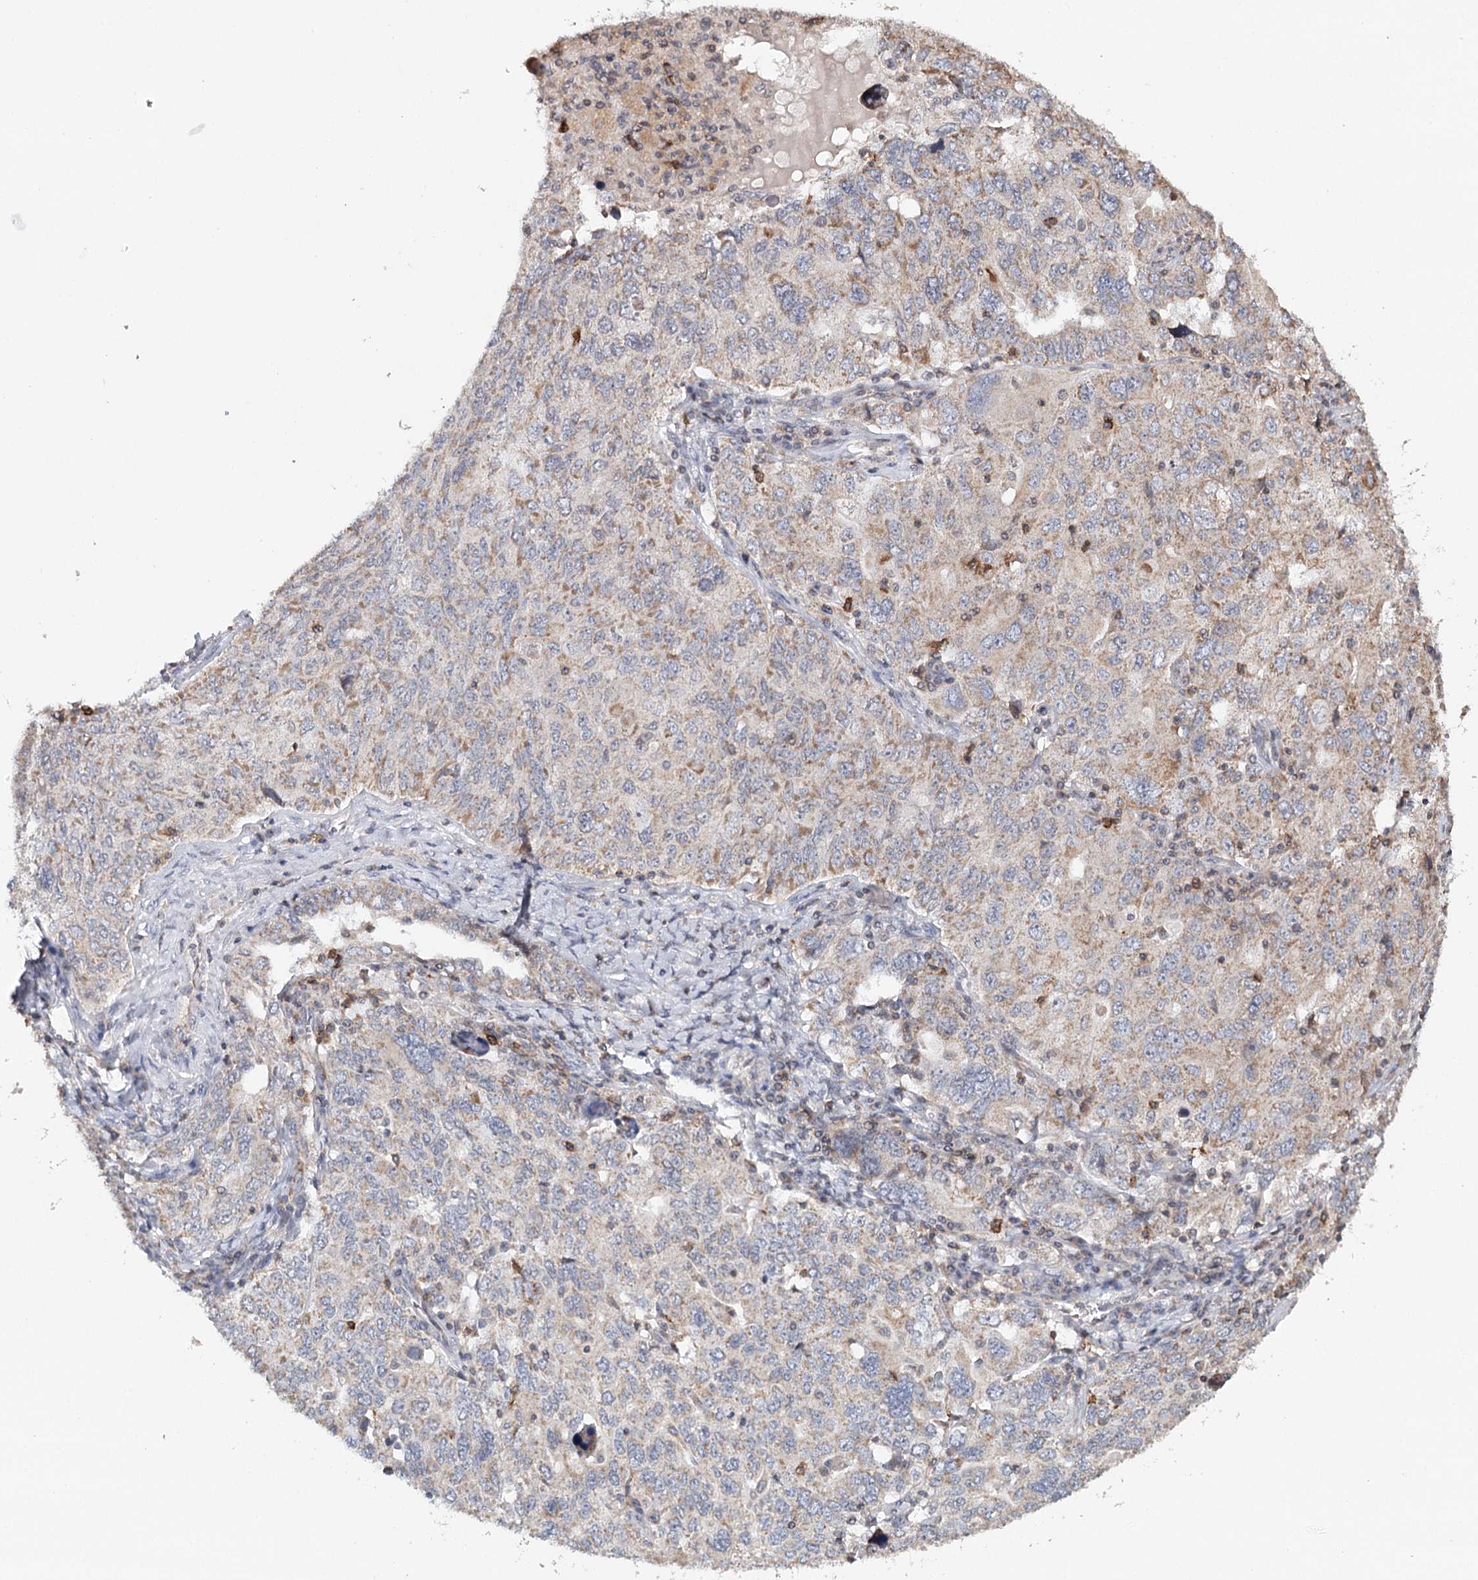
{"staining": {"intensity": "weak", "quantity": "25%-75%", "location": "cytoplasmic/membranous"}, "tissue": "ovarian cancer", "cell_type": "Tumor cells", "image_type": "cancer", "snomed": [{"axis": "morphology", "description": "Carcinoma, endometroid"}, {"axis": "topography", "description": "Ovary"}], "caption": "Immunohistochemical staining of ovarian cancer displays low levels of weak cytoplasmic/membranous positivity in about 25%-75% of tumor cells.", "gene": "ICOS", "patient": {"sex": "female", "age": 62}}